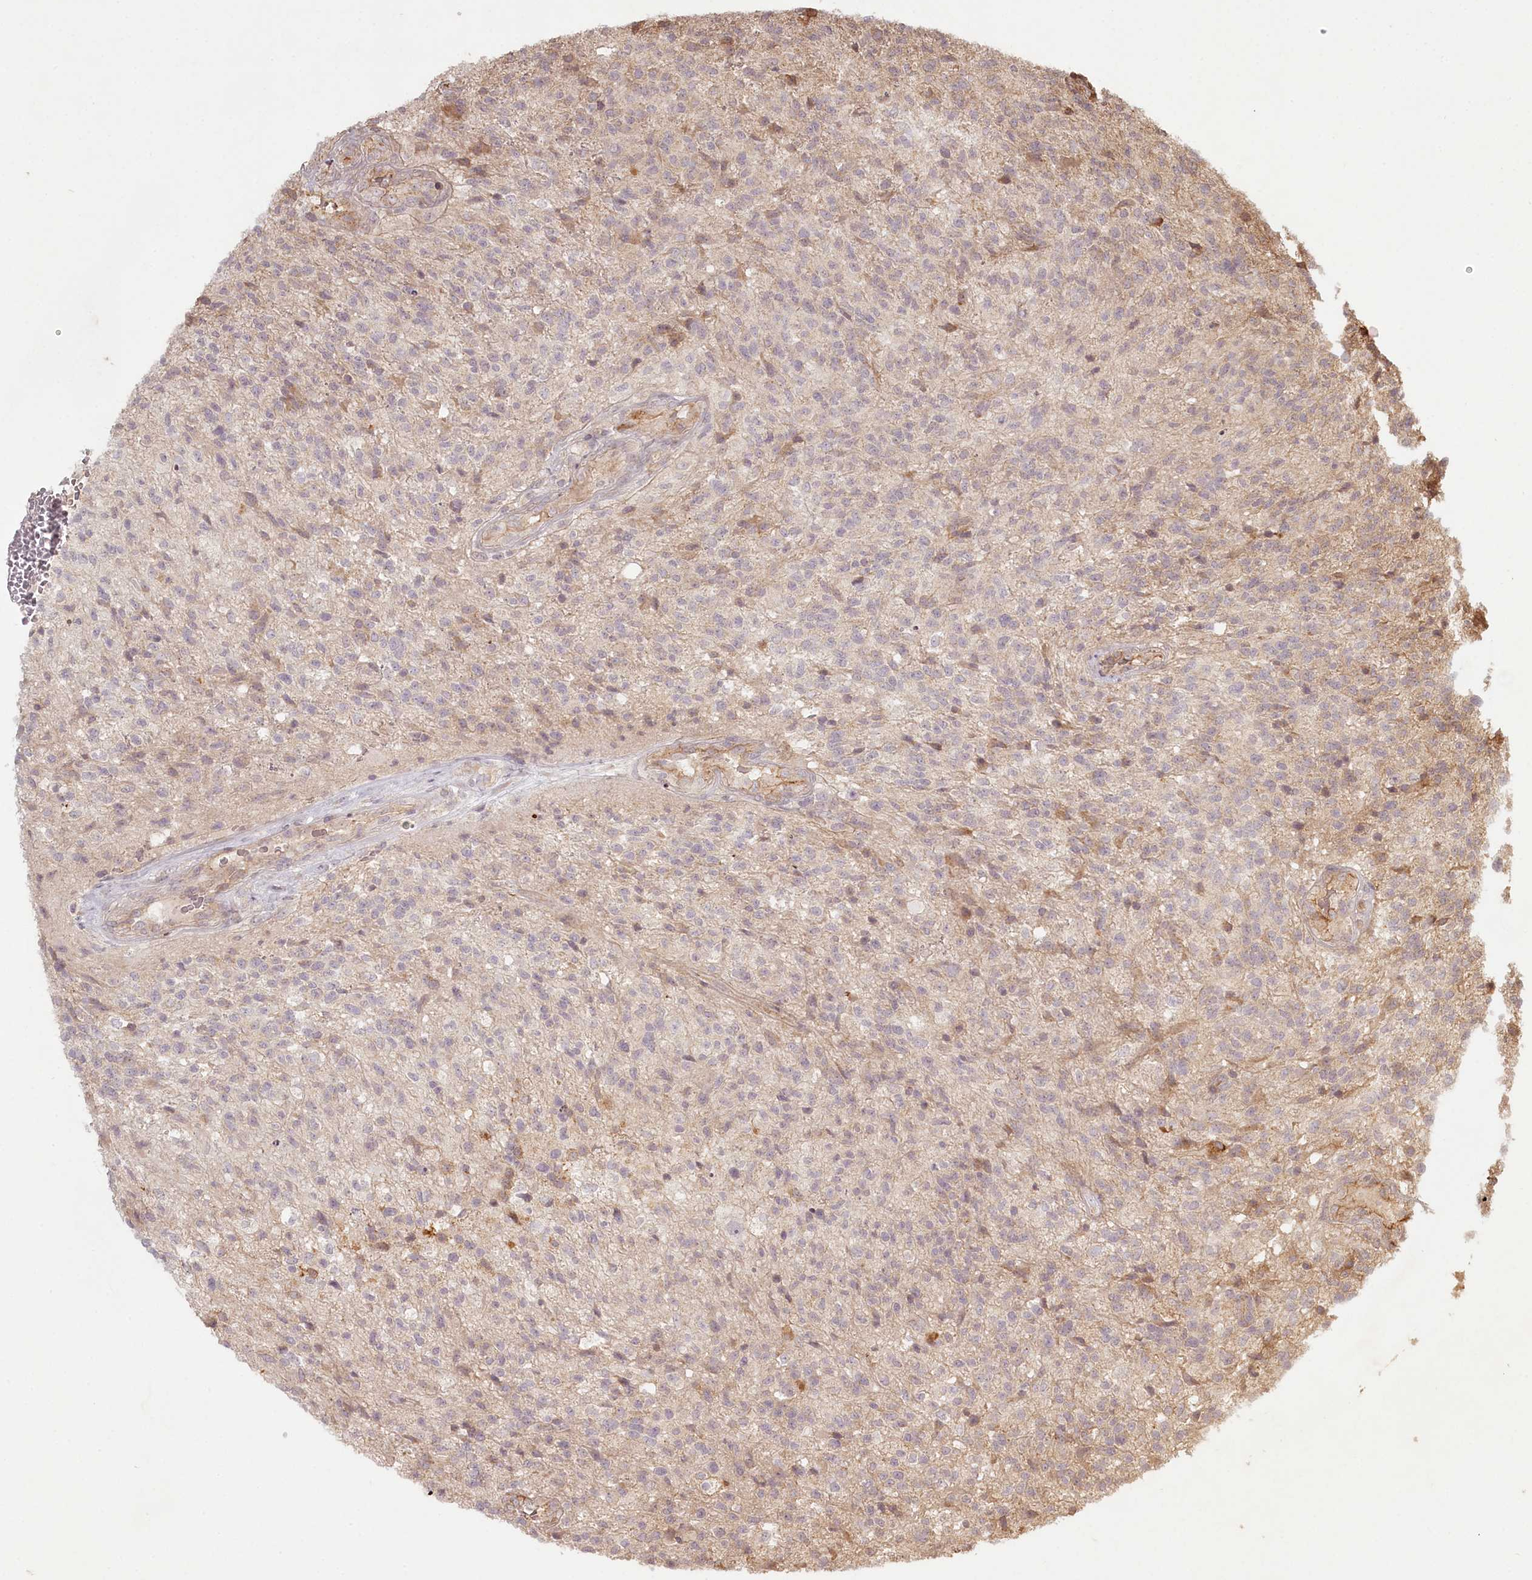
{"staining": {"intensity": "negative", "quantity": "none", "location": "none"}, "tissue": "glioma", "cell_type": "Tumor cells", "image_type": "cancer", "snomed": [{"axis": "morphology", "description": "Glioma, malignant, High grade"}, {"axis": "topography", "description": "Brain"}], "caption": "Tumor cells show no significant expression in glioma.", "gene": "TMIE", "patient": {"sex": "male", "age": 56}}